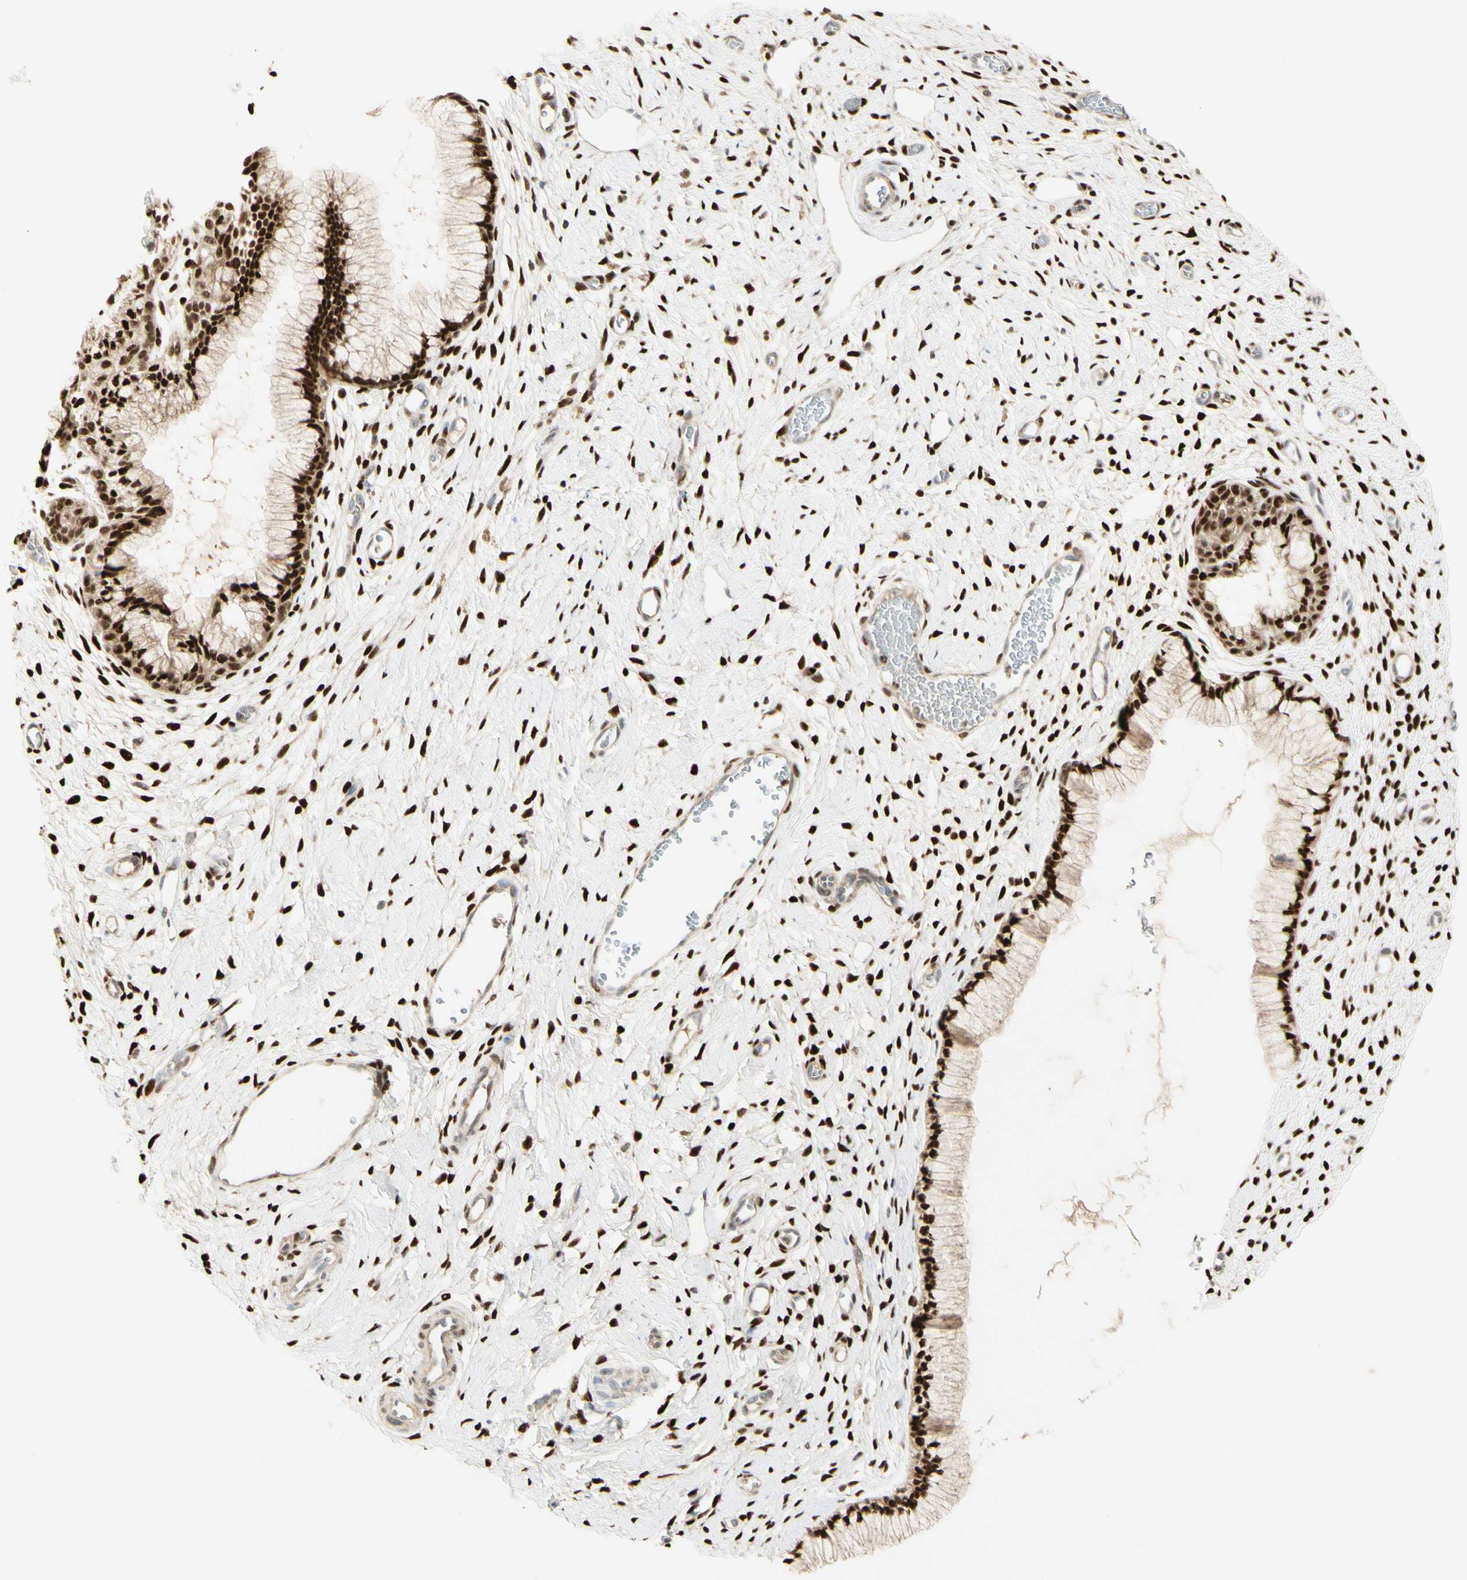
{"staining": {"intensity": "strong", "quantity": ">75%", "location": "nuclear"}, "tissue": "cervix", "cell_type": "Glandular cells", "image_type": "normal", "snomed": [{"axis": "morphology", "description": "Normal tissue, NOS"}, {"axis": "topography", "description": "Cervix"}], "caption": "Immunohistochemistry micrograph of unremarkable human cervix stained for a protein (brown), which shows high levels of strong nuclear staining in about >75% of glandular cells.", "gene": "NFYA", "patient": {"sex": "female", "age": 65}}